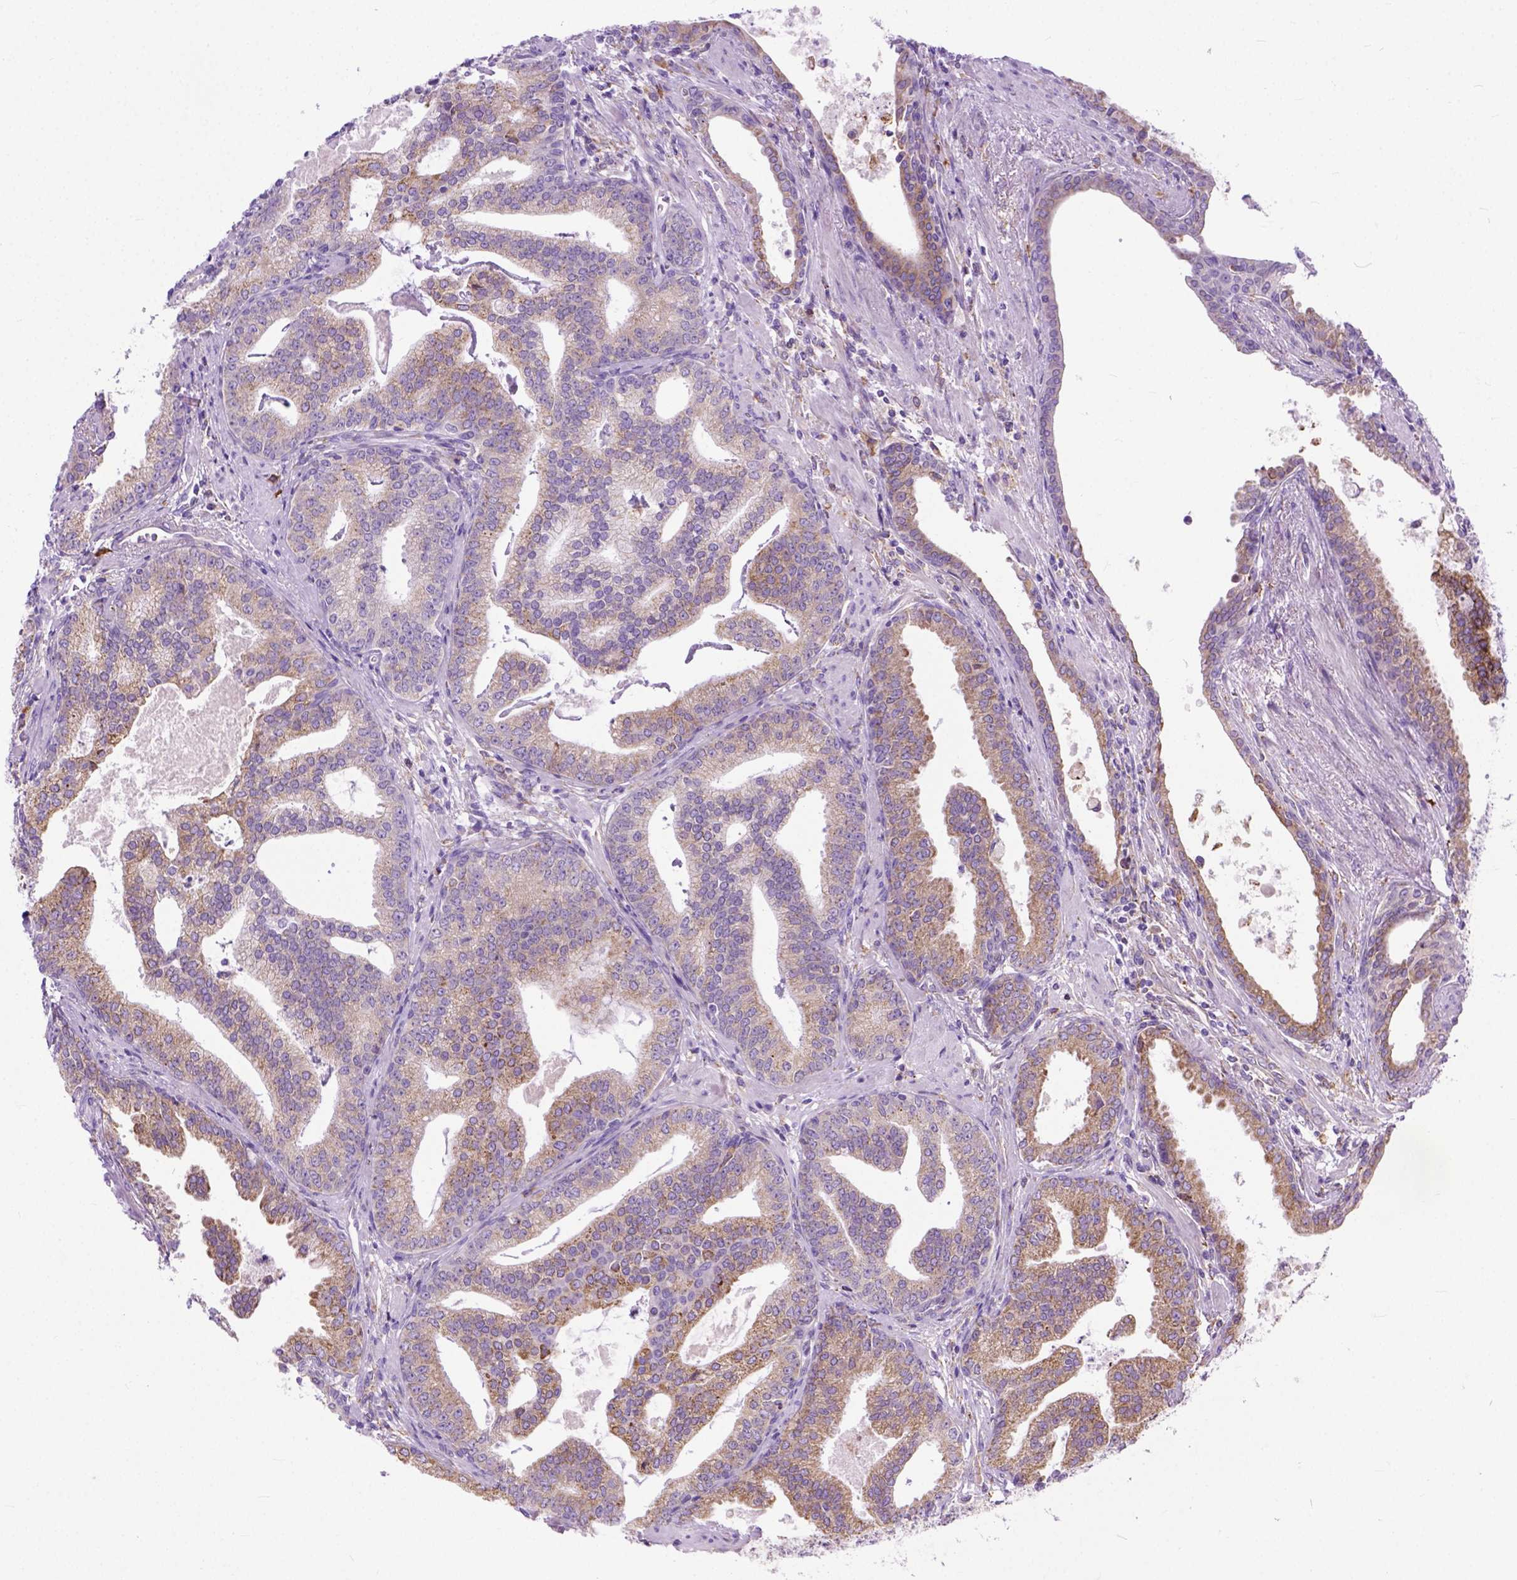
{"staining": {"intensity": "moderate", "quantity": ">75%", "location": "cytoplasmic/membranous"}, "tissue": "prostate cancer", "cell_type": "Tumor cells", "image_type": "cancer", "snomed": [{"axis": "morphology", "description": "Adenocarcinoma, NOS"}, {"axis": "topography", "description": "Prostate"}], "caption": "Adenocarcinoma (prostate) stained for a protein (brown) exhibits moderate cytoplasmic/membranous positive expression in about >75% of tumor cells.", "gene": "PLK4", "patient": {"sex": "male", "age": 64}}